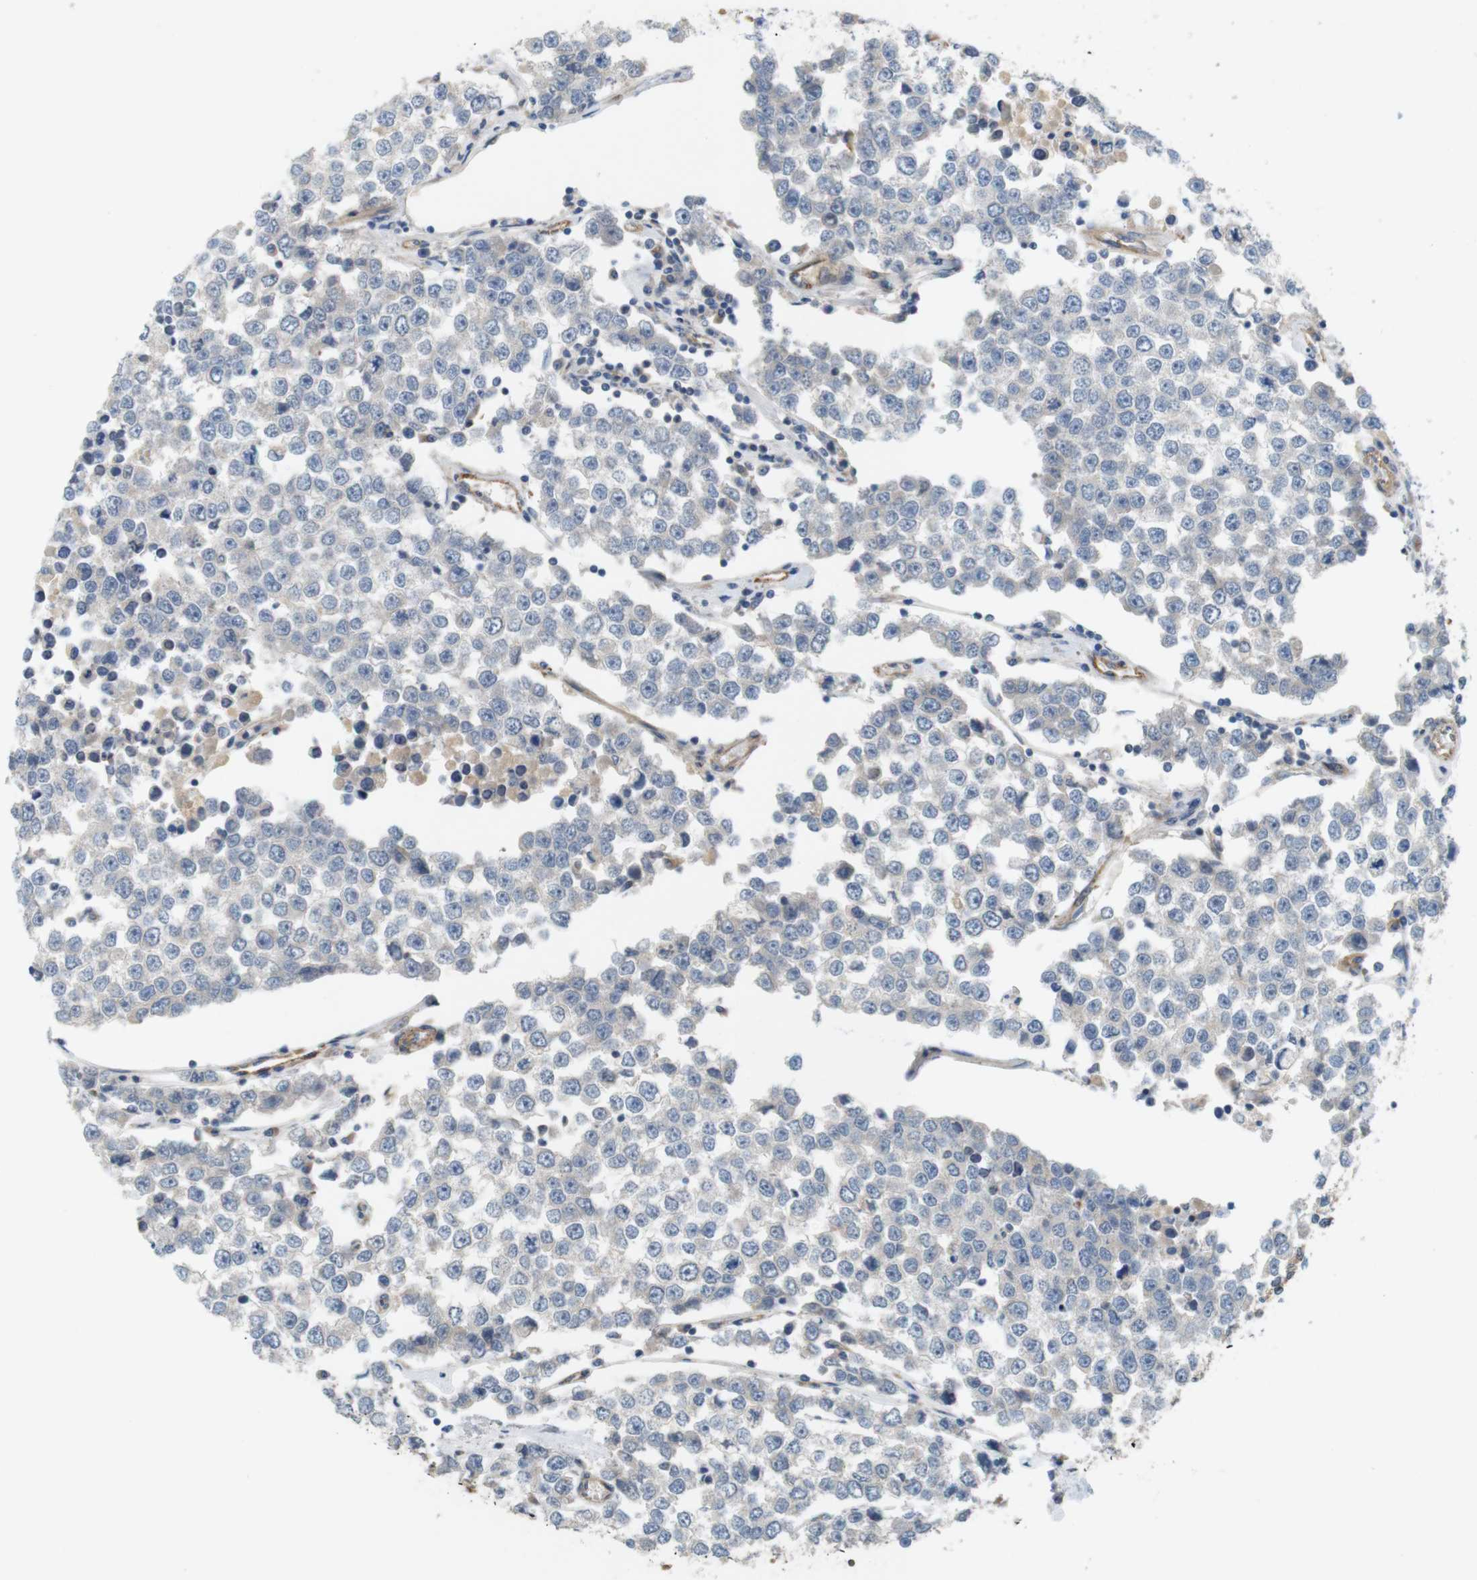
{"staining": {"intensity": "negative", "quantity": "none", "location": "none"}, "tissue": "testis cancer", "cell_type": "Tumor cells", "image_type": "cancer", "snomed": [{"axis": "morphology", "description": "Seminoma, NOS"}, {"axis": "morphology", "description": "Carcinoma, Embryonal, NOS"}, {"axis": "topography", "description": "Testis"}], "caption": "The histopathology image shows no significant expression in tumor cells of testis cancer.", "gene": "BVES", "patient": {"sex": "male", "age": 52}}